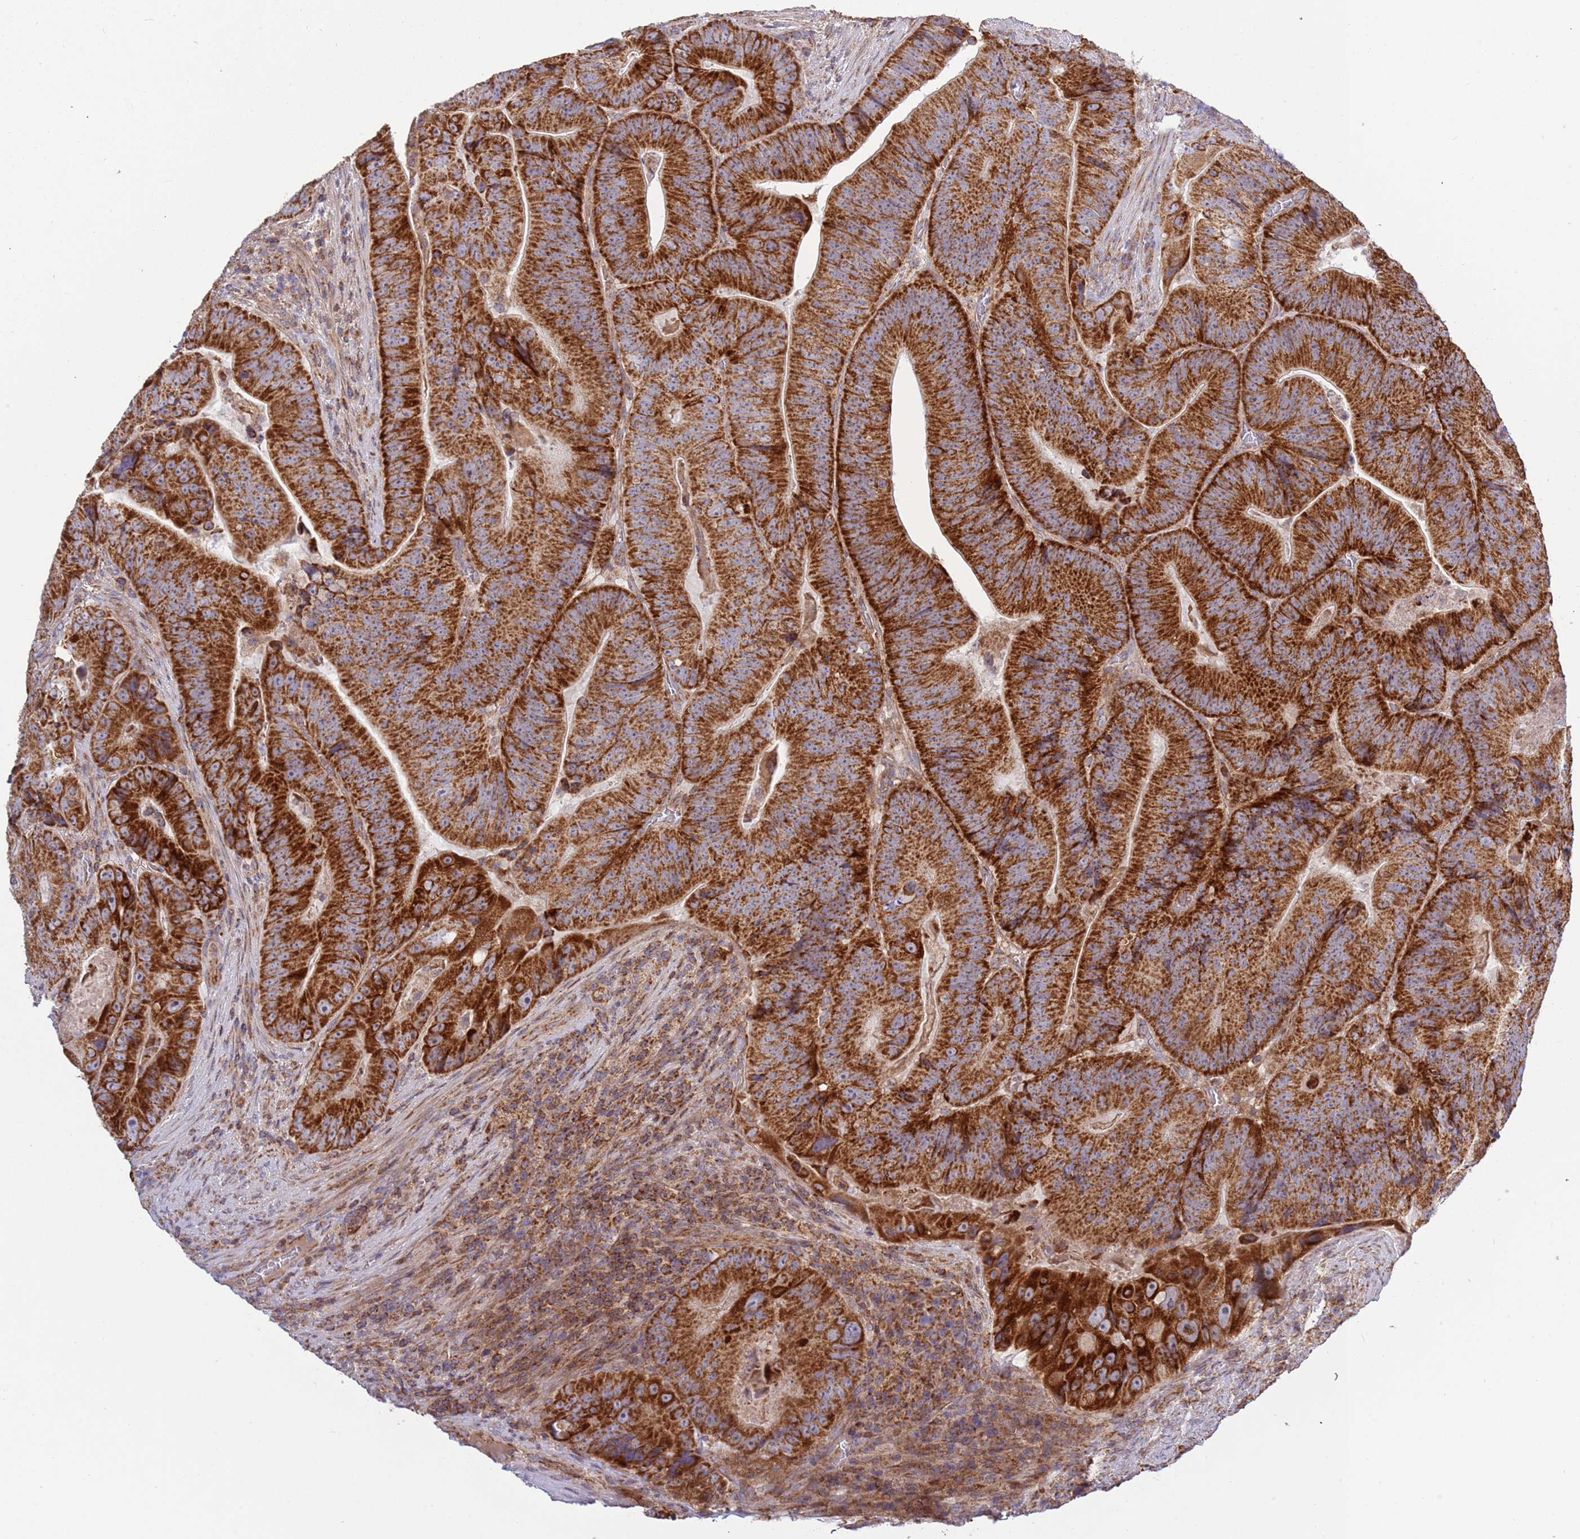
{"staining": {"intensity": "strong", "quantity": ">75%", "location": "cytoplasmic/membranous"}, "tissue": "colorectal cancer", "cell_type": "Tumor cells", "image_type": "cancer", "snomed": [{"axis": "morphology", "description": "Adenocarcinoma, NOS"}, {"axis": "topography", "description": "Colon"}], "caption": "Immunohistochemical staining of human adenocarcinoma (colorectal) demonstrates high levels of strong cytoplasmic/membranous protein staining in about >75% of tumor cells.", "gene": "IRS4", "patient": {"sex": "female", "age": 86}}